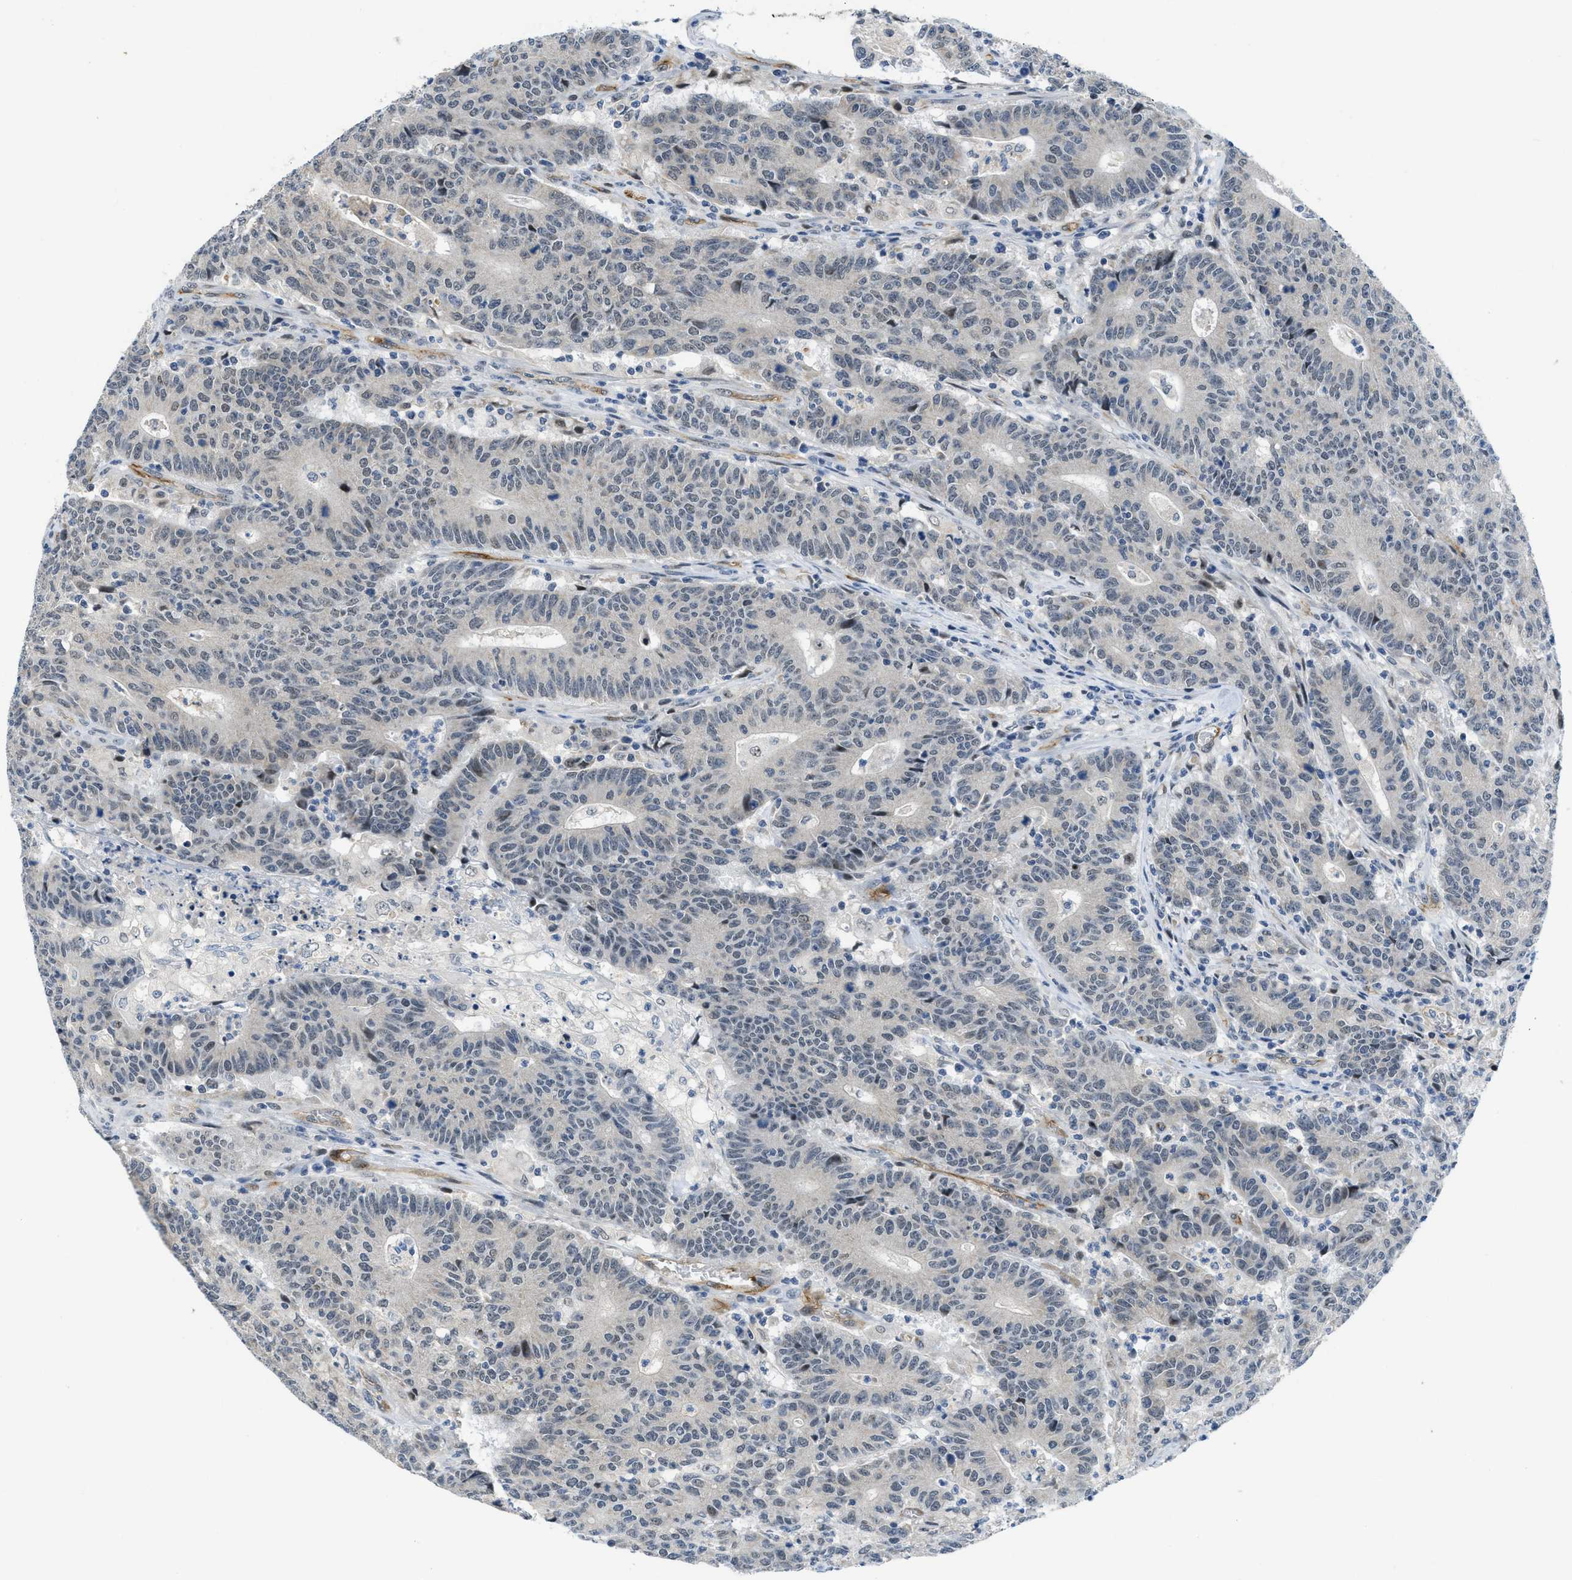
{"staining": {"intensity": "negative", "quantity": "none", "location": "none"}, "tissue": "colorectal cancer", "cell_type": "Tumor cells", "image_type": "cancer", "snomed": [{"axis": "morphology", "description": "Normal tissue, NOS"}, {"axis": "morphology", "description": "Adenocarcinoma, NOS"}, {"axis": "topography", "description": "Colon"}], "caption": "Human colorectal adenocarcinoma stained for a protein using immunohistochemistry (IHC) demonstrates no staining in tumor cells.", "gene": "SLCO2A1", "patient": {"sex": "female", "age": 75}}